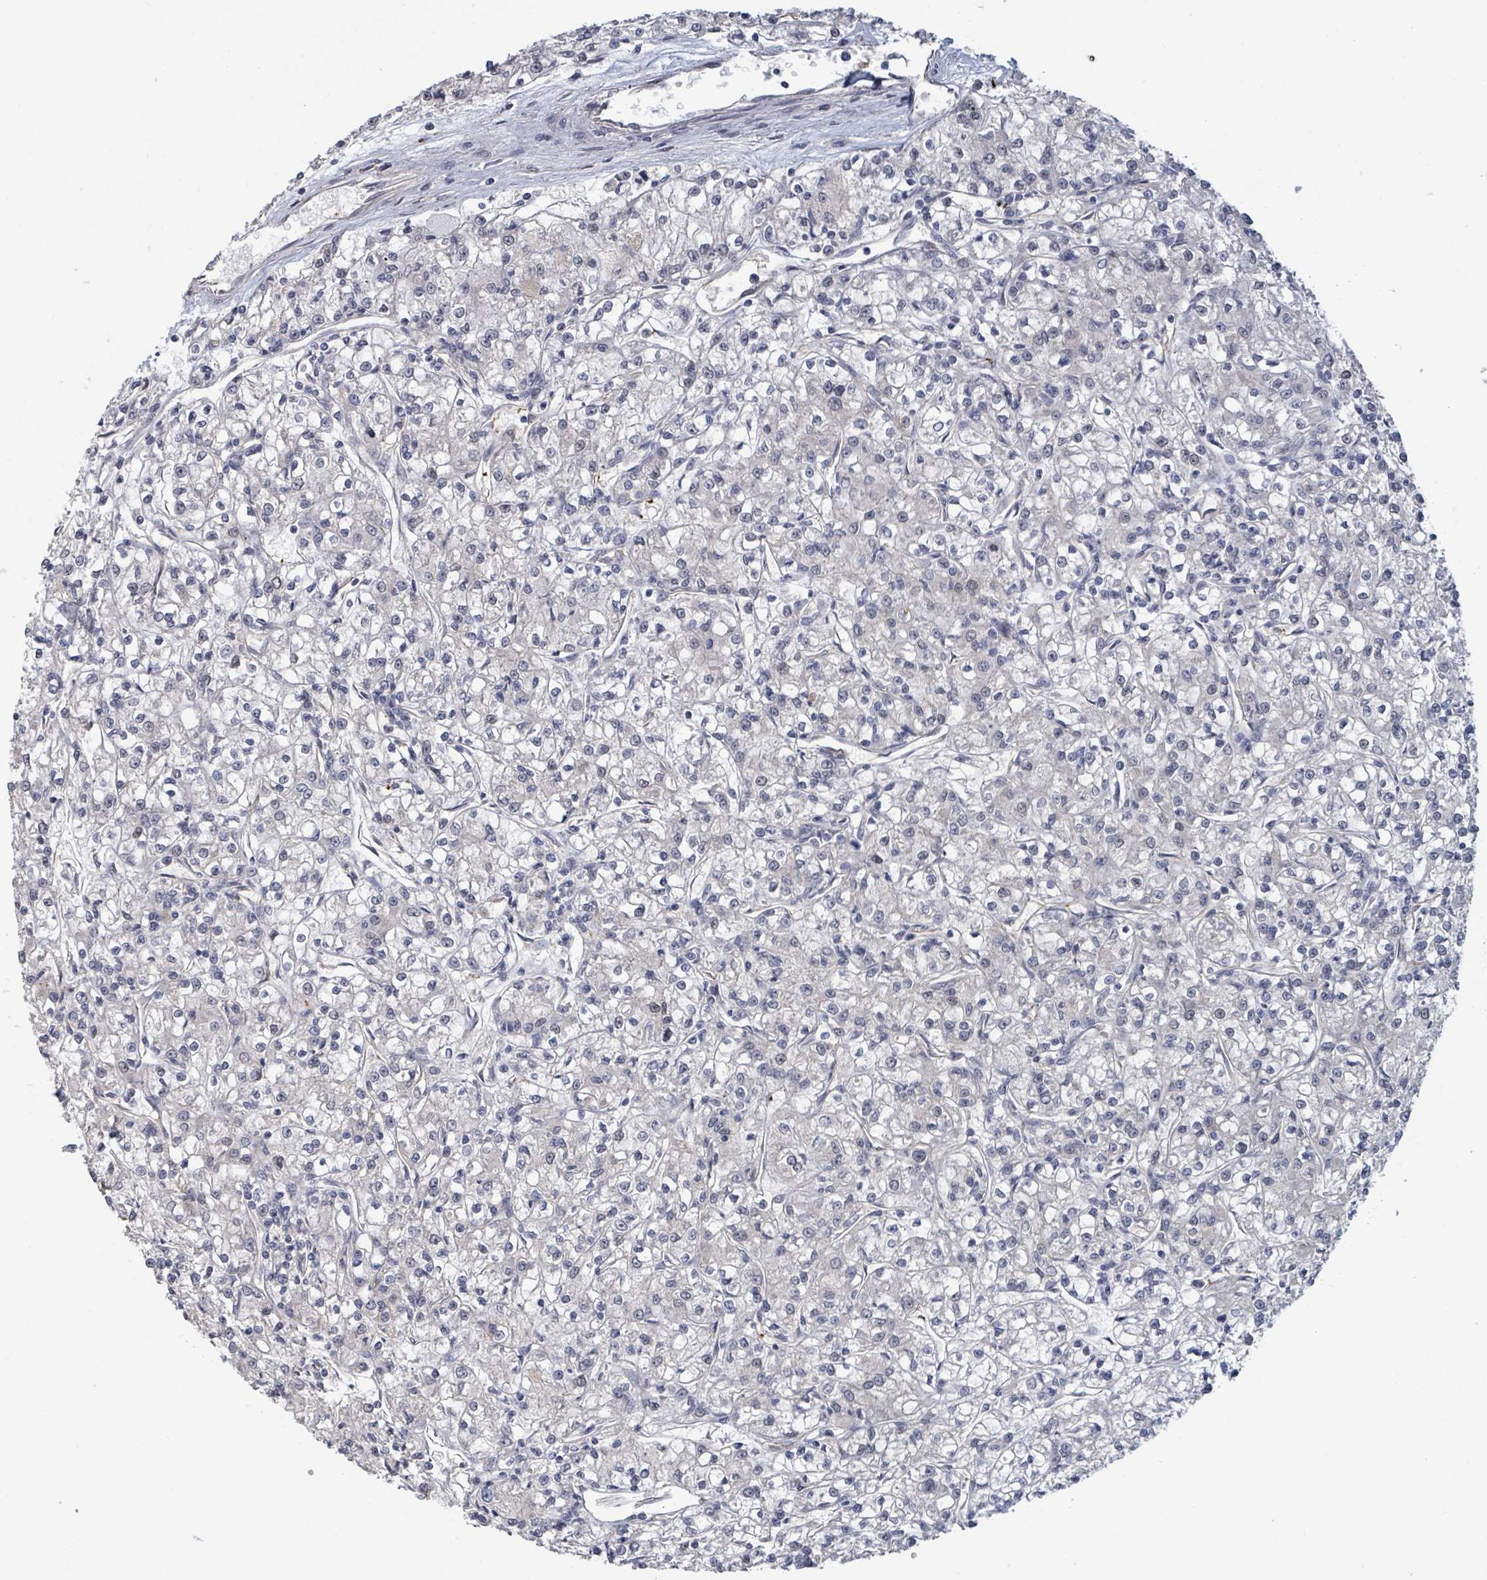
{"staining": {"intensity": "negative", "quantity": "none", "location": "none"}, "tissue": "renal cancer", "cell_type": "Tumor cells", "image_type": "cancer", "snomed": [{"axis": "morphology", "description": "Adenocarcinoma, NOS"}, {"axis": "topography", "description": "Kidney"}], "caption": "DAB immunohistochemical staining of adenocarcinoma (renal) shows no significant positivity in tumor cells. (DAB immunohistochemistry visualized using brightfield microscopy, high magnification).", "gene": "PLAUR", "patient": {"sex": "female", "age": 59}}